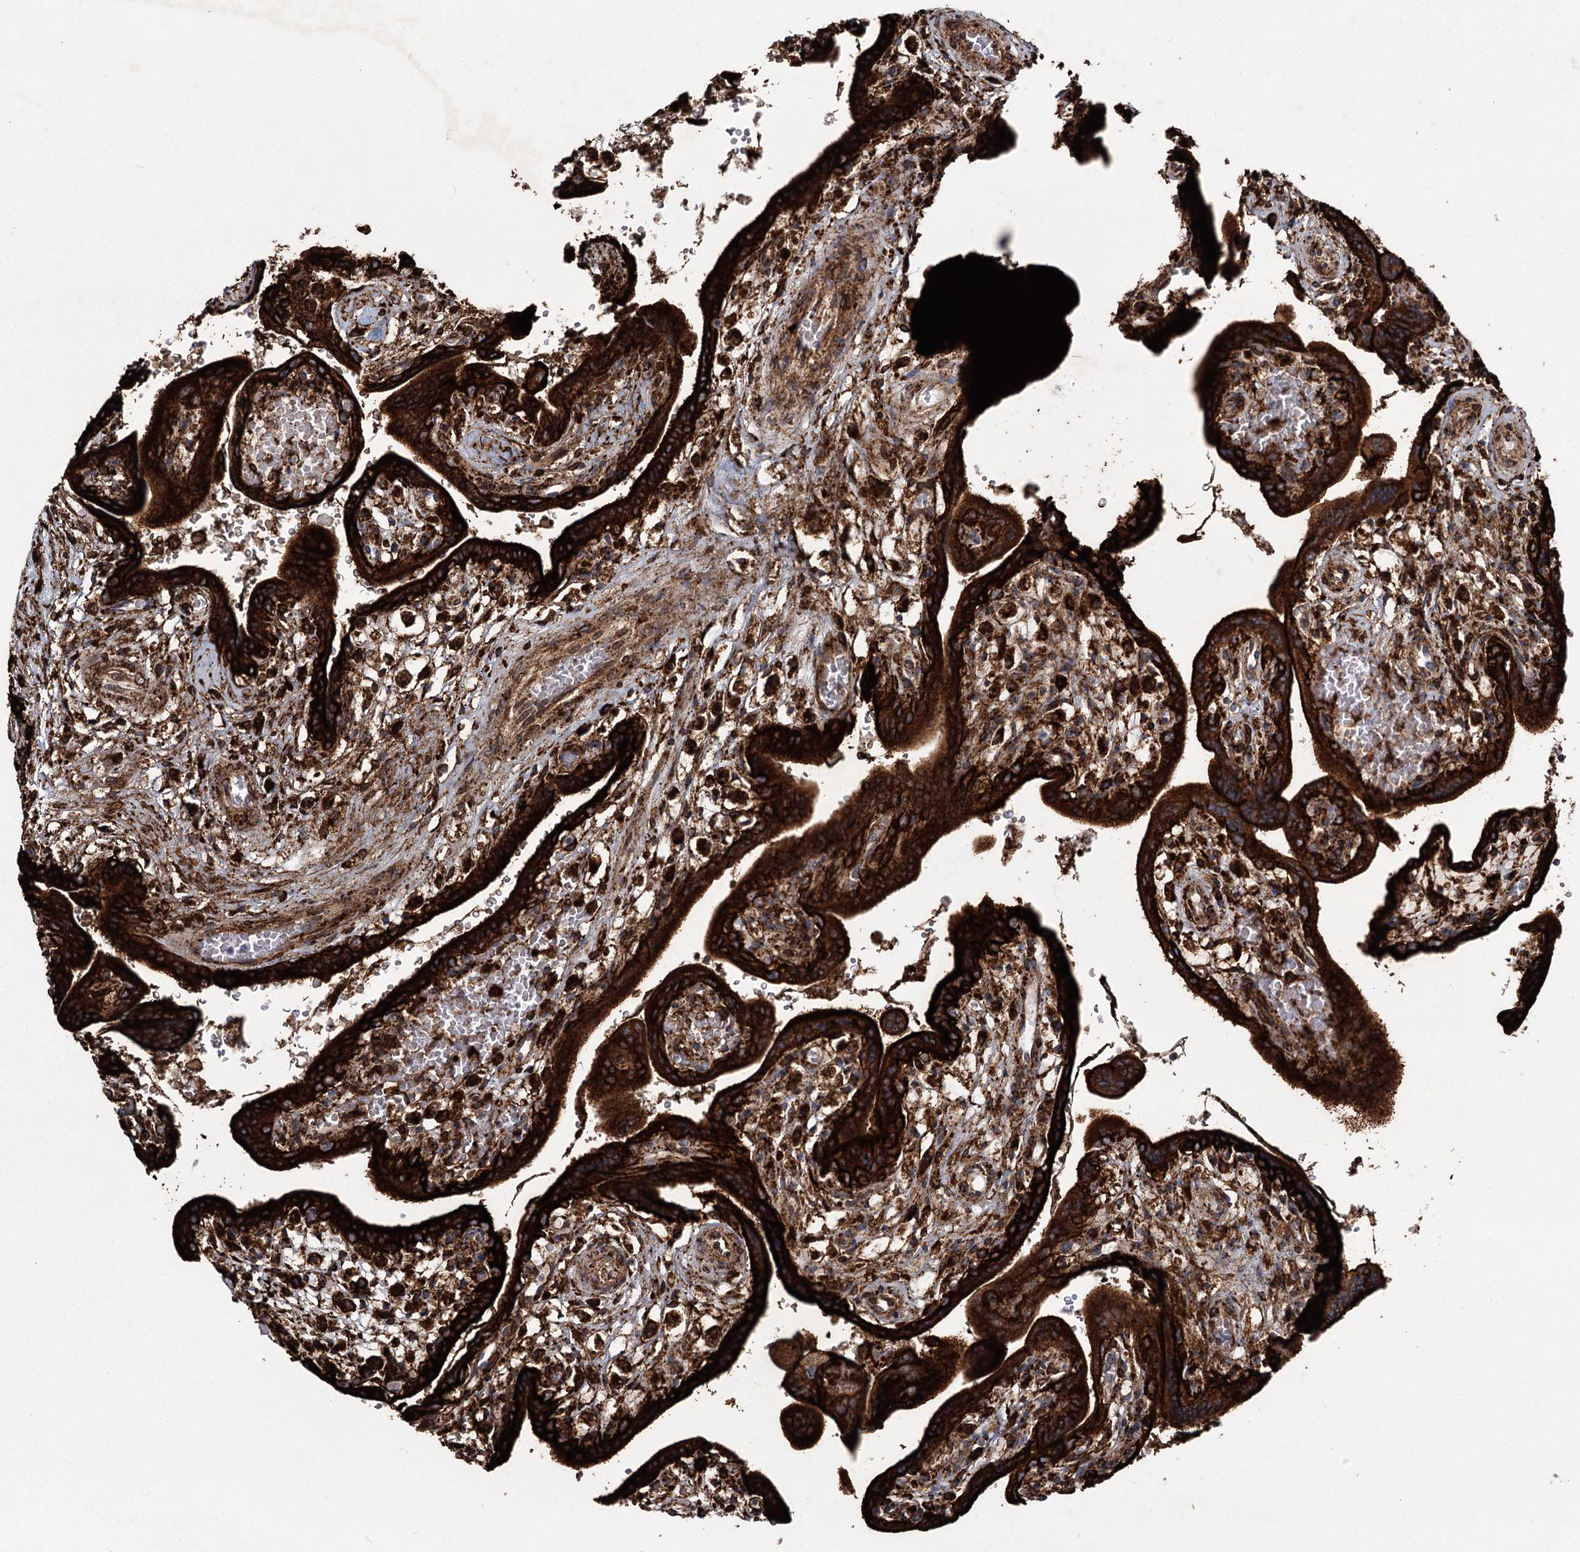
{"staining": {"intensity": "moderate", "quantity": ">75%", "location": "cytoplasmic/membranous,nuclear"}, "tissue": "placenta", "cell_type": "Decidual cells", "image_type": "normal", "snomed": [{"axis": "morphology", "description": "Normal tissue, NOS"}, {"axis": "topography", "description": "Placenta"}], "caption": "Immunohistochemistry (IHC) of normal placenta displays medium levels of moderate cytoplasmic/membranous,nuclear expression in approximately >75% of decidual cells.", "gene": "DCUN1D4", "patient": {"sex": "female", "age": 37}}